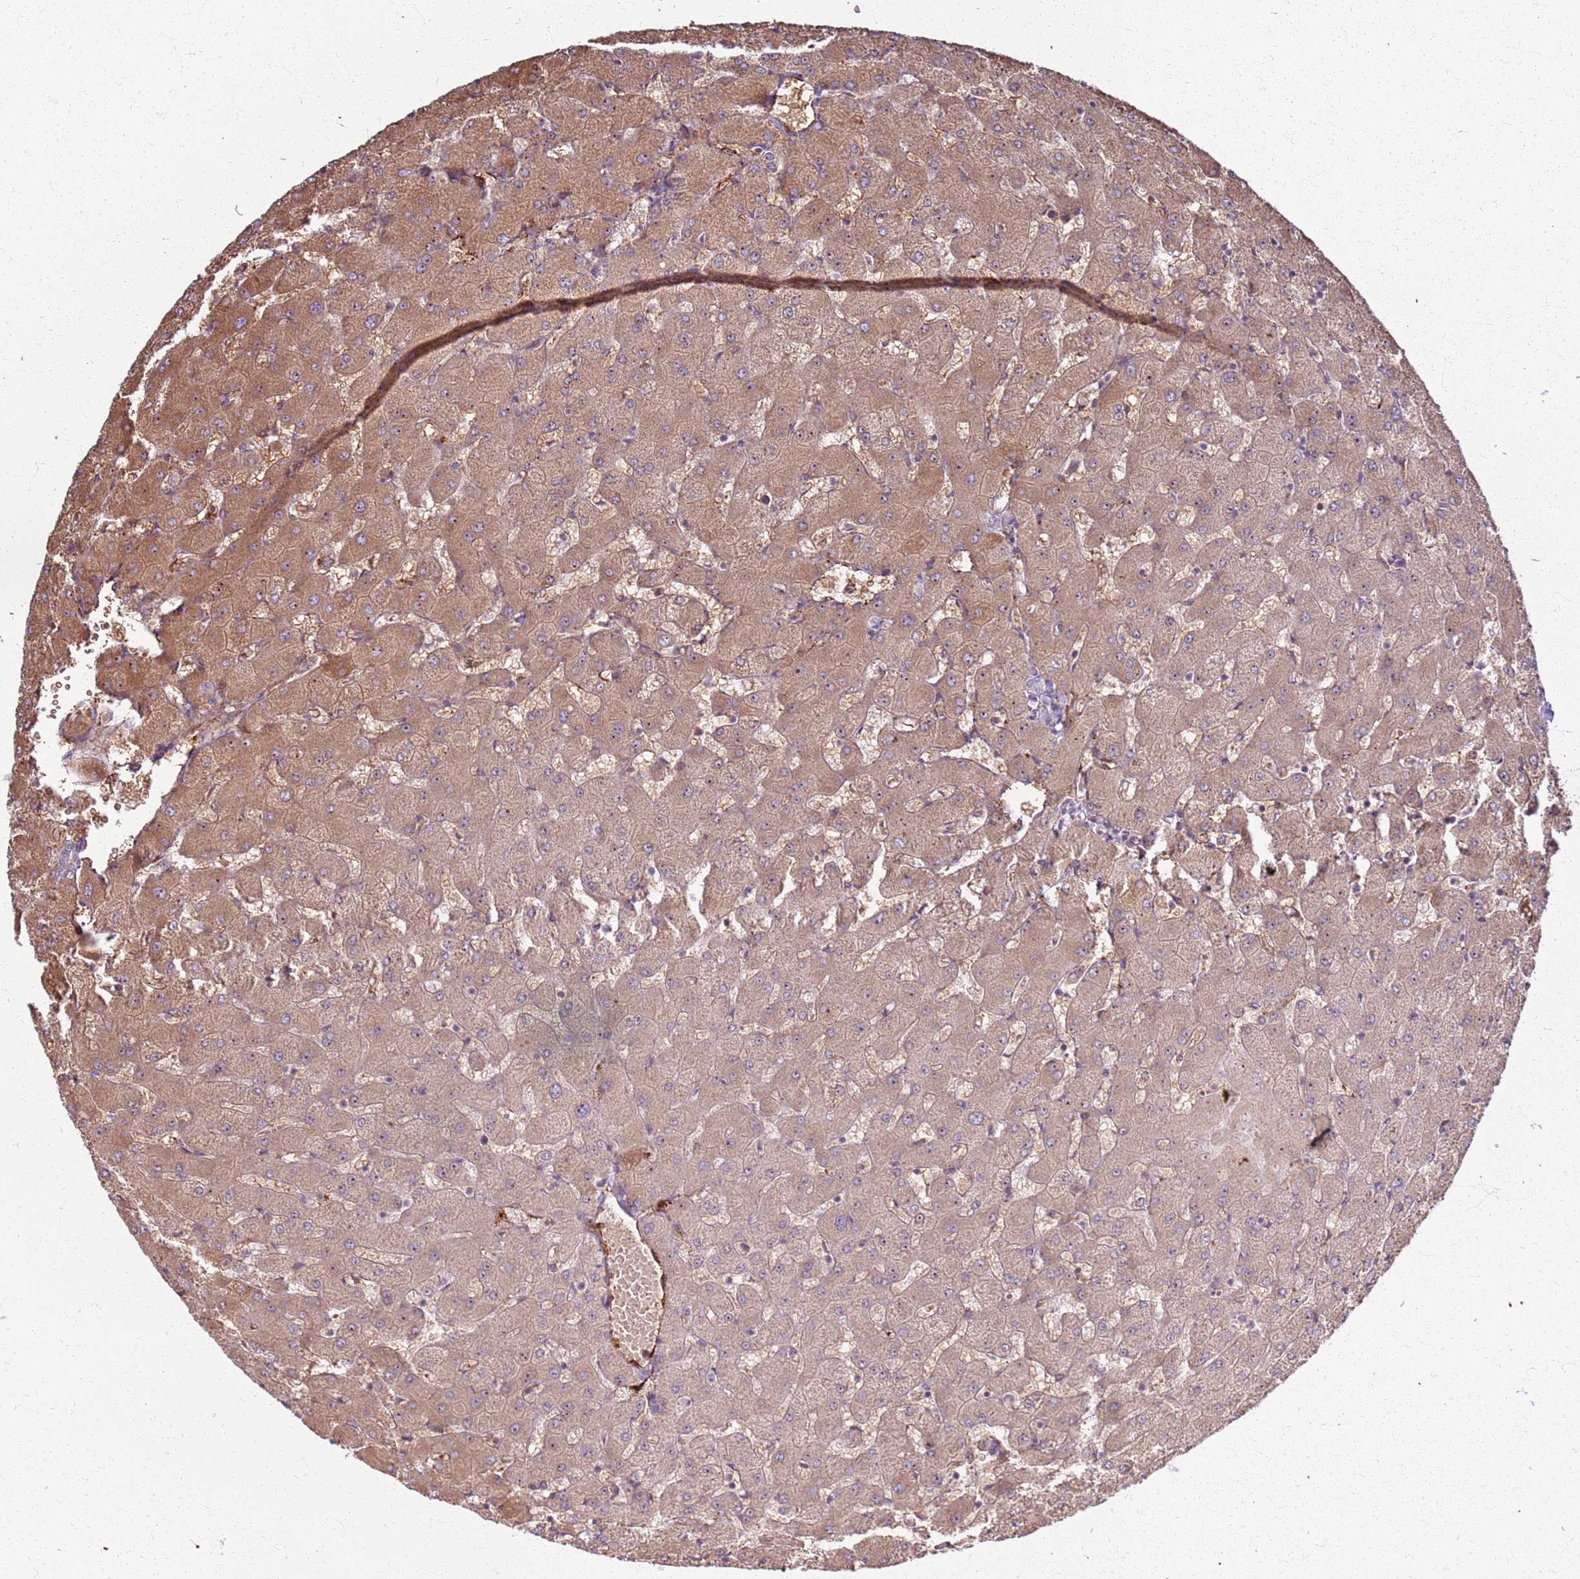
{"staining": {"intensity": "weak", "quantity": "<25%", "location": "cytoplasmic/membranous"}, "tissue": "liver", "cell_type": "Cholangiocytes", "image_type": "normal", "snomed": [{"axis": "morphology", "description": "Normal tissue, NOS"}, {"axis": "topography", "description": "Liver"}], "caption": "Unremarkable liver was stained to show a protein in brown. There is no significant positivity in cholangiocytes.", "gene": "KRI1", "patient": {"sex": "female", "age": 63}}